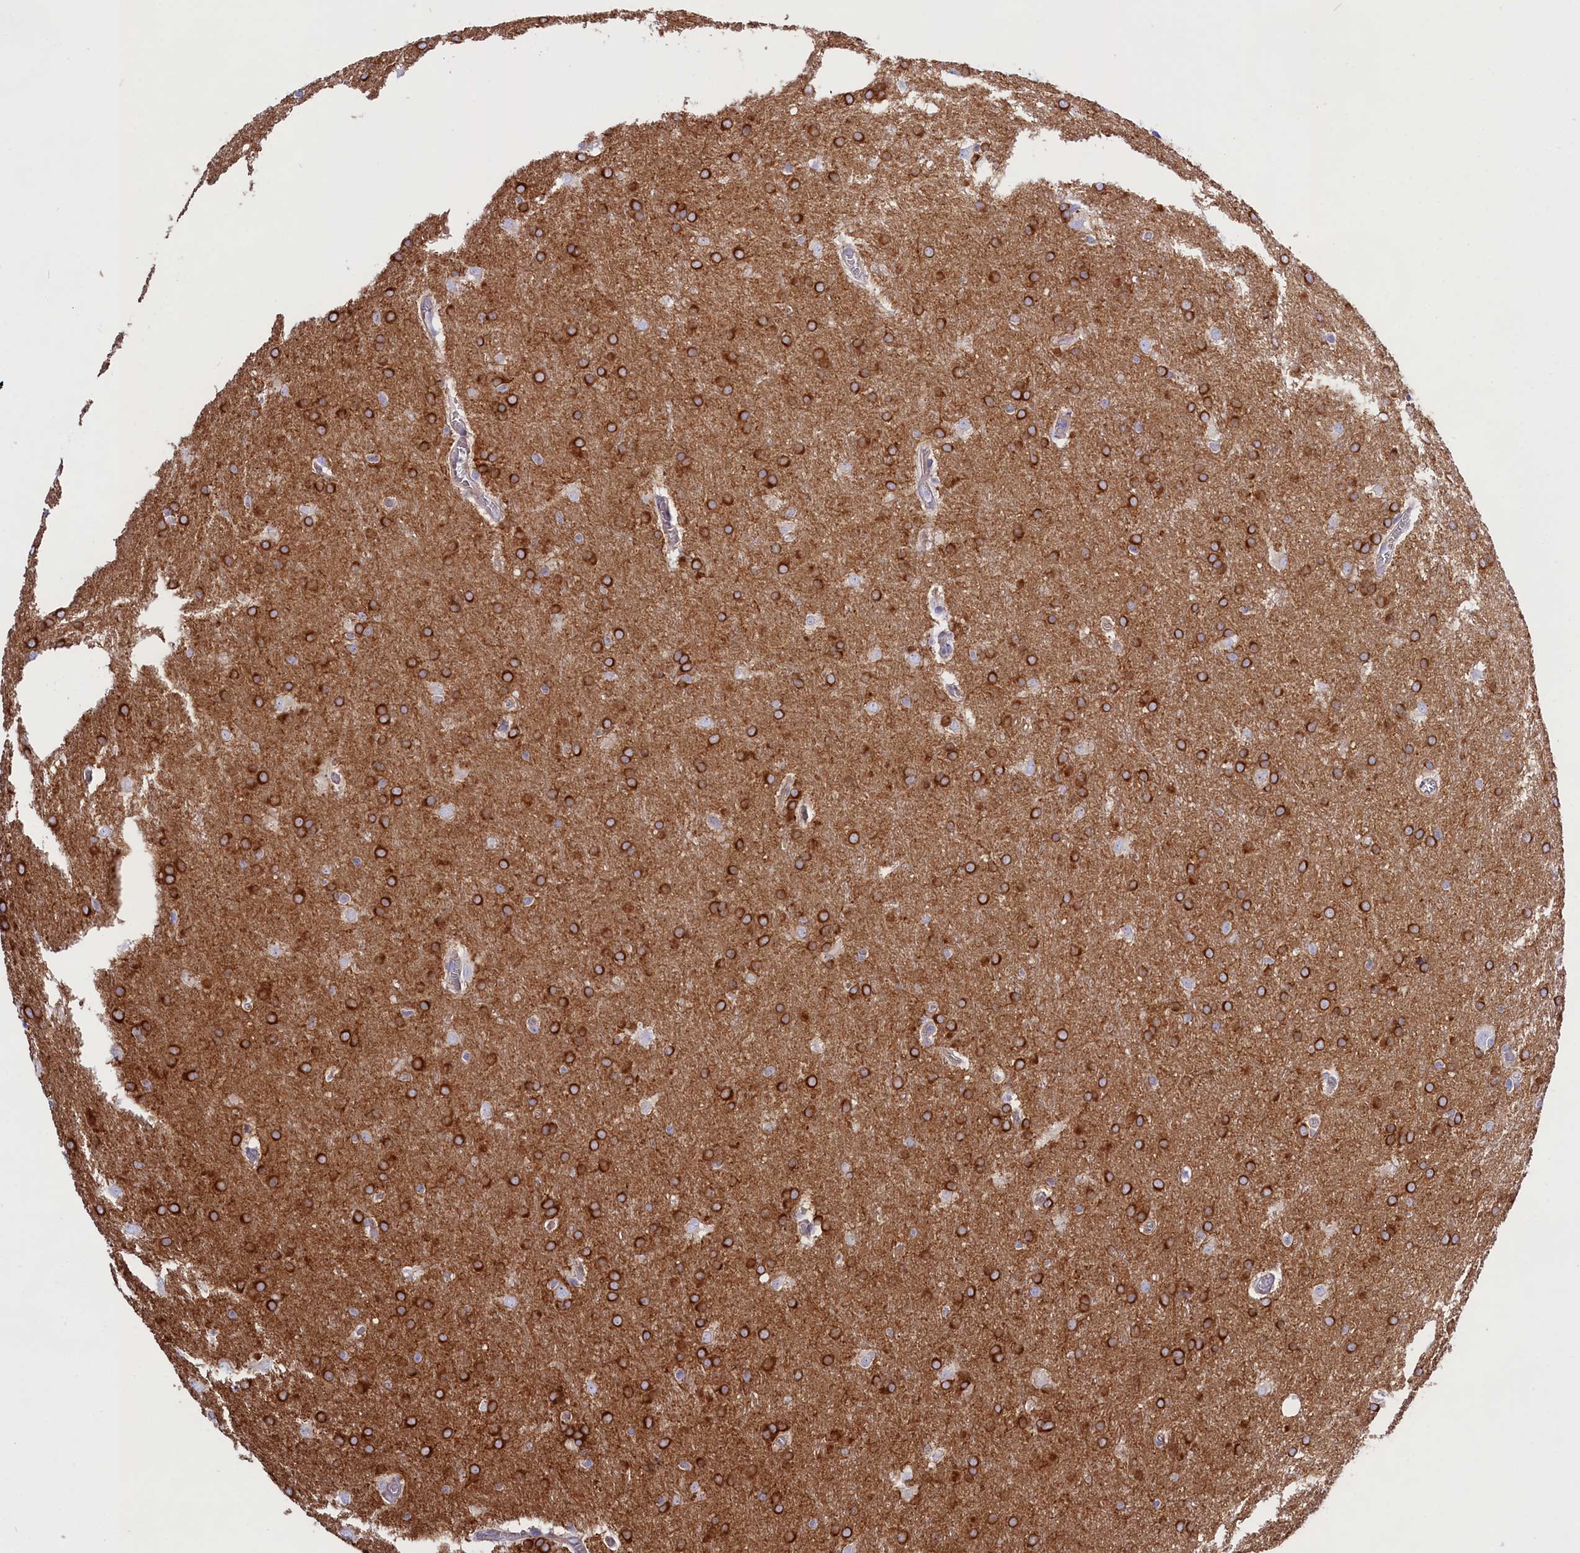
{"staining": {"intensity": "strong", "quantity": ">75%", "location": "cytoplasmic/membranous"}, "tissue": "glioma", "cell_type": "Tumor cells", "image_type": "cancer", "snomed": [{"axis": "morphology", "description": "Glioma, malignant, Low grade"}, {"axis": "topography", "description": "Brain"}], "caption": "Malignant low-grade glioma stained with a brown dye demonstrates strong cytoplasmic/membranous positive expression in approximately >75% of tumor cells.", "gene": "PPP1R13L", "patient": {"sex": "female", "age": 32}}